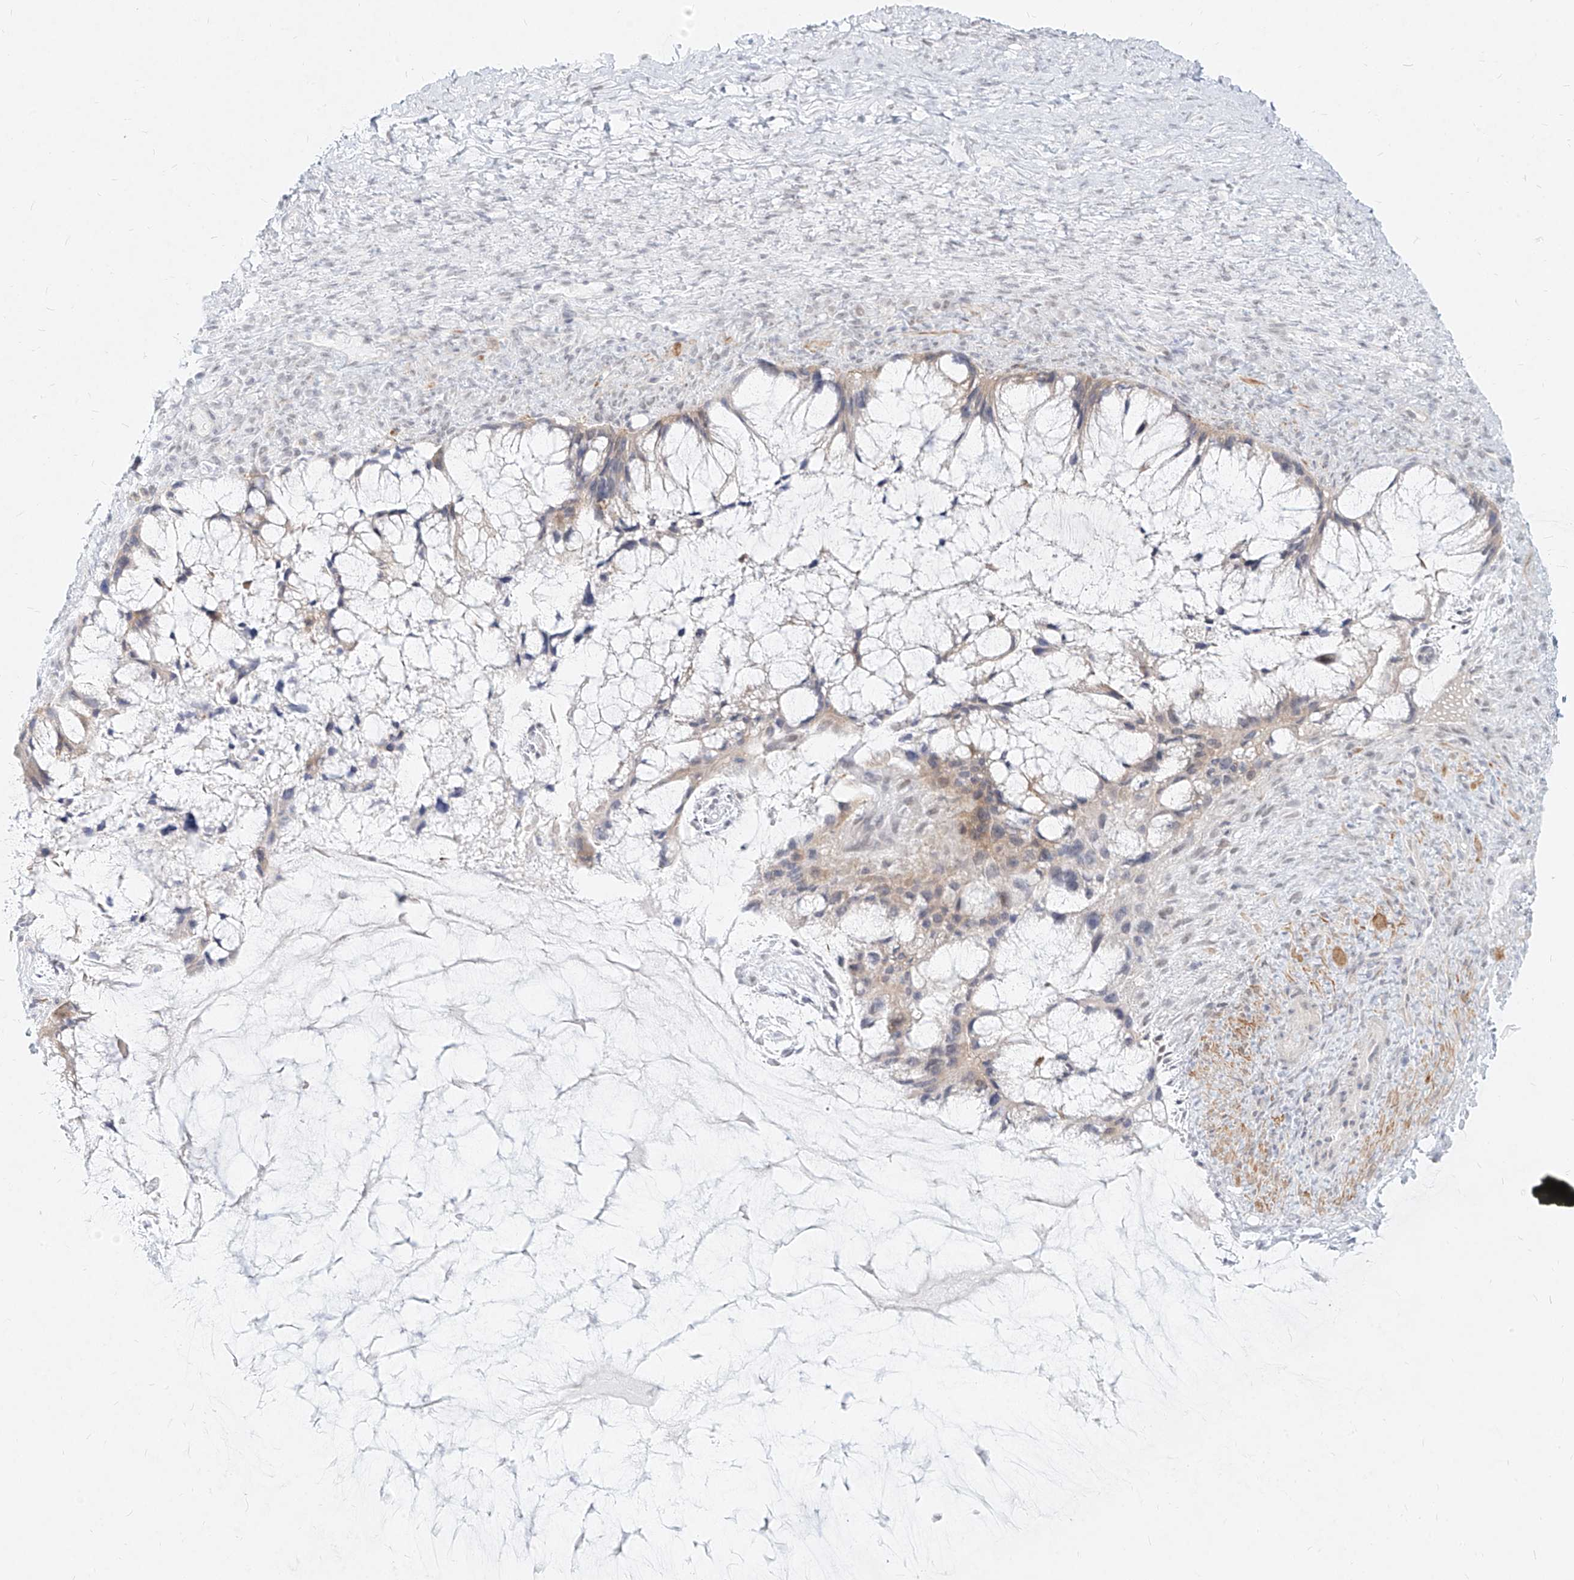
{"staining": {"intensity": "weak", "quantity": "<25%", "location": "cytoplasmic/membranous"}, "tissue": "ovarian cancer", "cell_type": "Tumor cells", "image_type": "cancer", "snomed": [{"axis": "morphology", "description": "Cystadenocarcinoma, mucinous, NOS"}, {"axis": "topography", "description": "Ovary"}], "caption": "The immunohistochemistry histopathology image has no significant expression in tumor cells of ovarian cancer (mucinous cystadenocarcinoma) tissue.", "gene": "SLC2A12", "patient": {"sex": "female", "age": 37}}